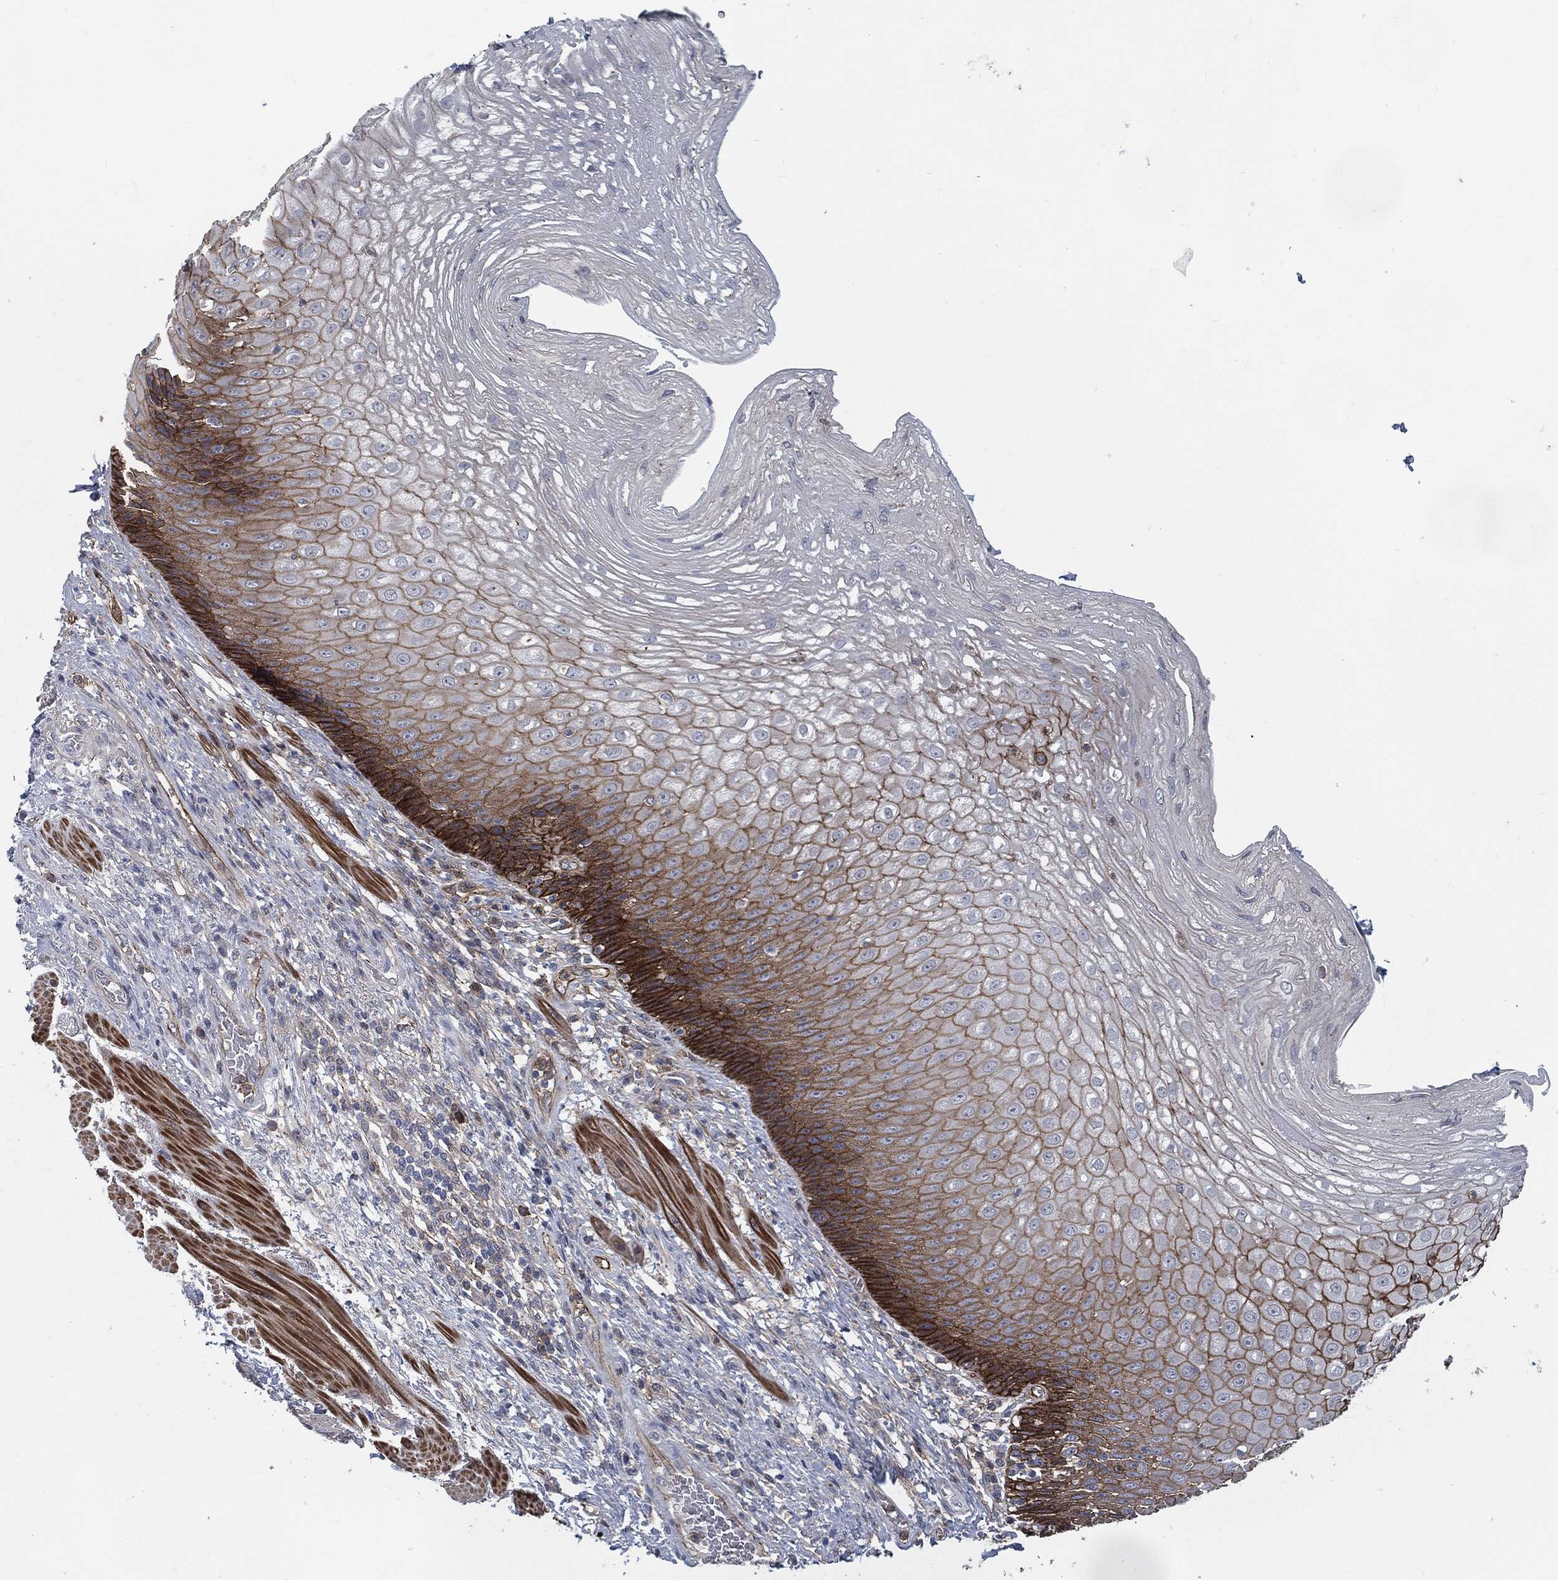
{"staining": {"intensity": "strong", "quantity": "<25%", "location": "cytoplasmic/membranous"}, "tissue": "esophagus", "cell_type": "Squamous epithelial cells", "image_type": "normal", "snomed": [{"axis": "morphology", "description": "Normal tissue, NOS"}, {"axis": "topography", "description": "Esophagus"}], "caption": "IHC histopathology image of unremarkable esophagus: human esophagus stained using IHC displays medium levels of strong protein expression localized specifically in the cytoplasmic/membranous of squamous epithelial cells, appearing as a cytoplasmic/membranous brown color.", "gene": "SVIL", "patient": {"sex": "male", "age": 63}}